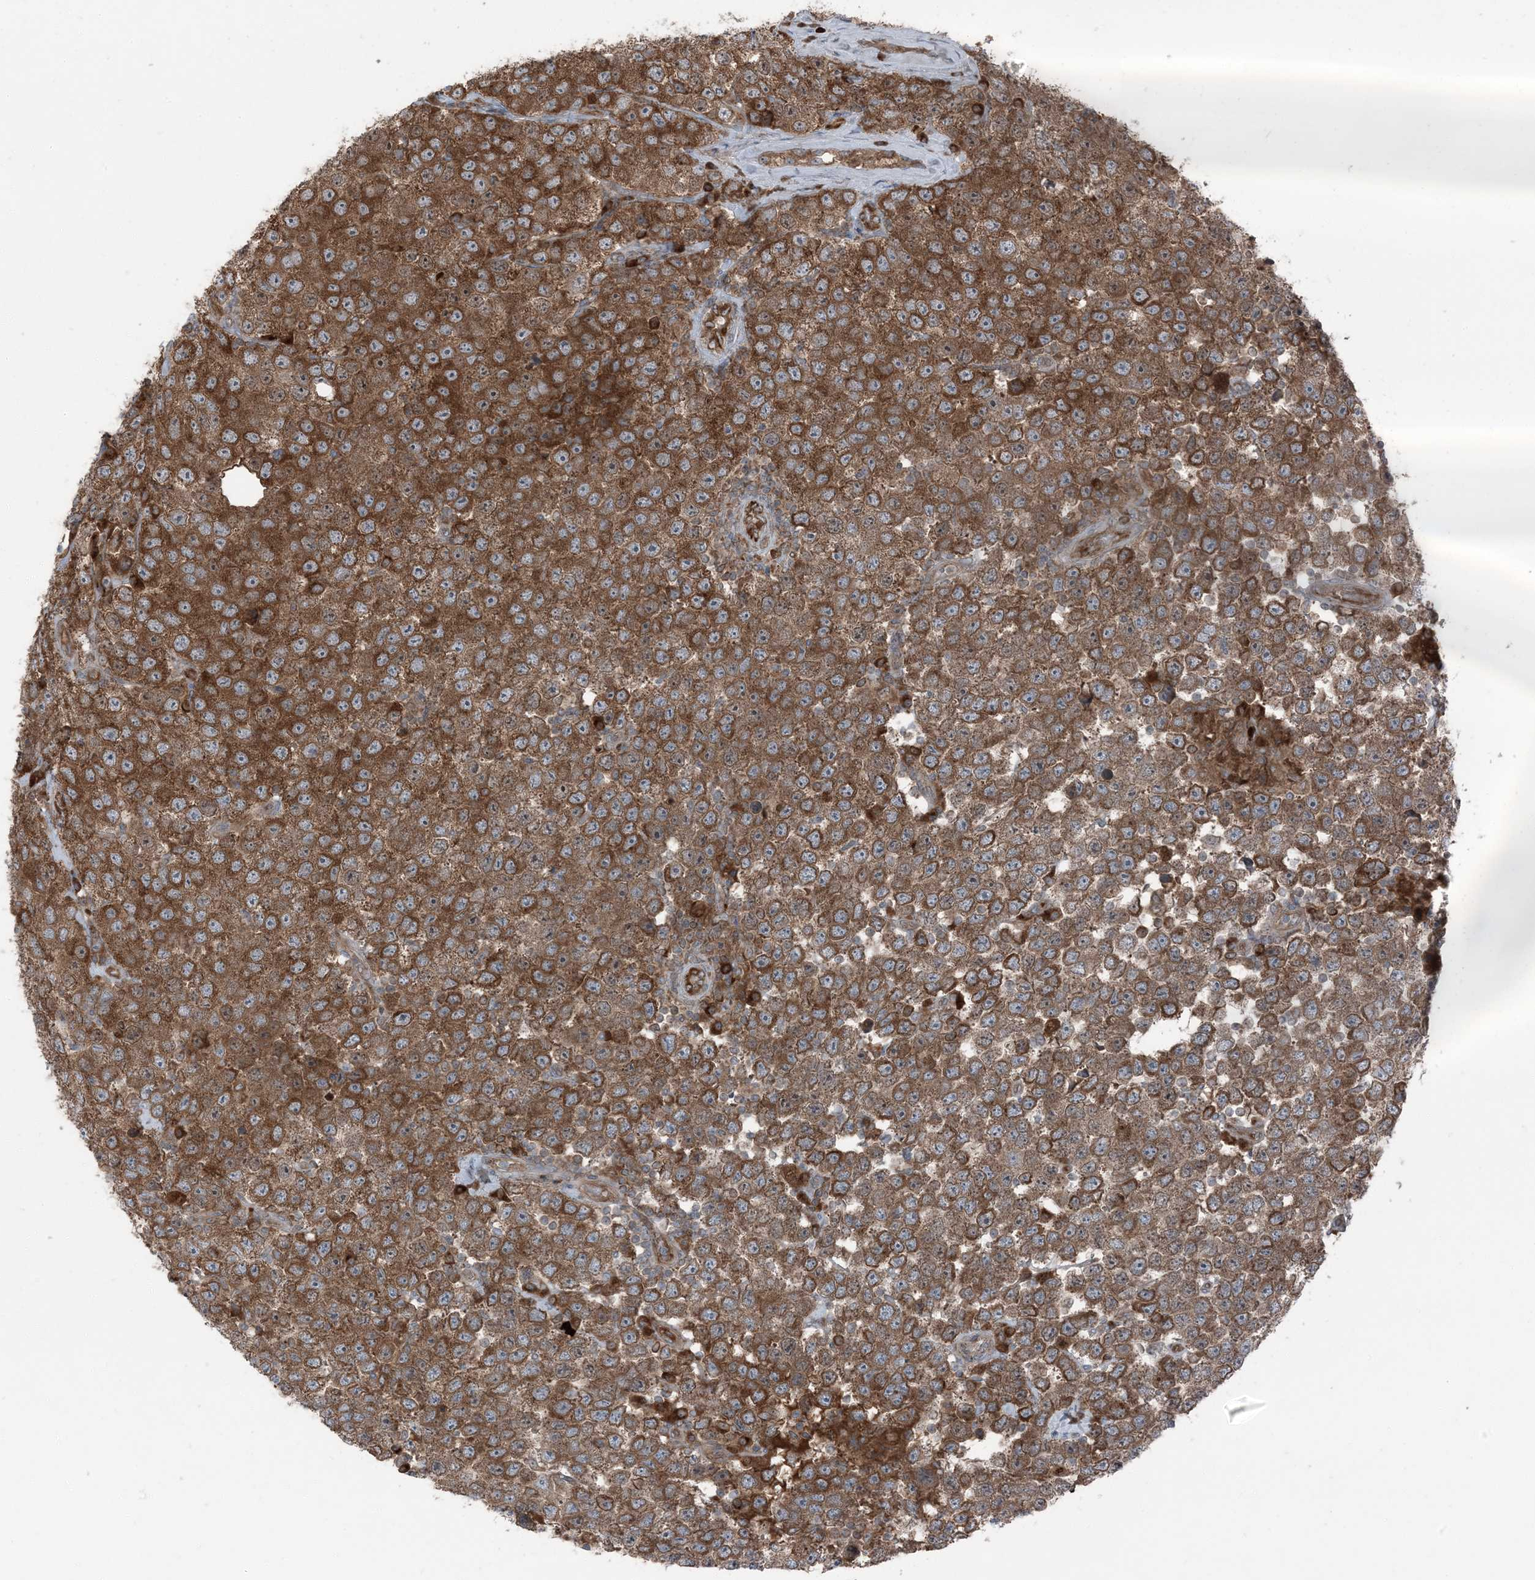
{"staining": {"intensity": "strong", "quantity": ">75%", "location": "cytoplasmic/membranous"}, "tissue": "testis cancer", "cell_type": "Tumor cells", "image_type": "cancer", "snomed": [{"axis": "morphology", "description": "Seminoma, NOS"}, {"axis": "topography", "description": "Testis"}], "caption": "The photomicrograph shows a brown stain indicating the presence of a protein in the cytoplasmic/membranous of tumor cells in testis seminoma.", "gene": "RAB3GAP1", "patient": {"sex": "male", "age": 28}}